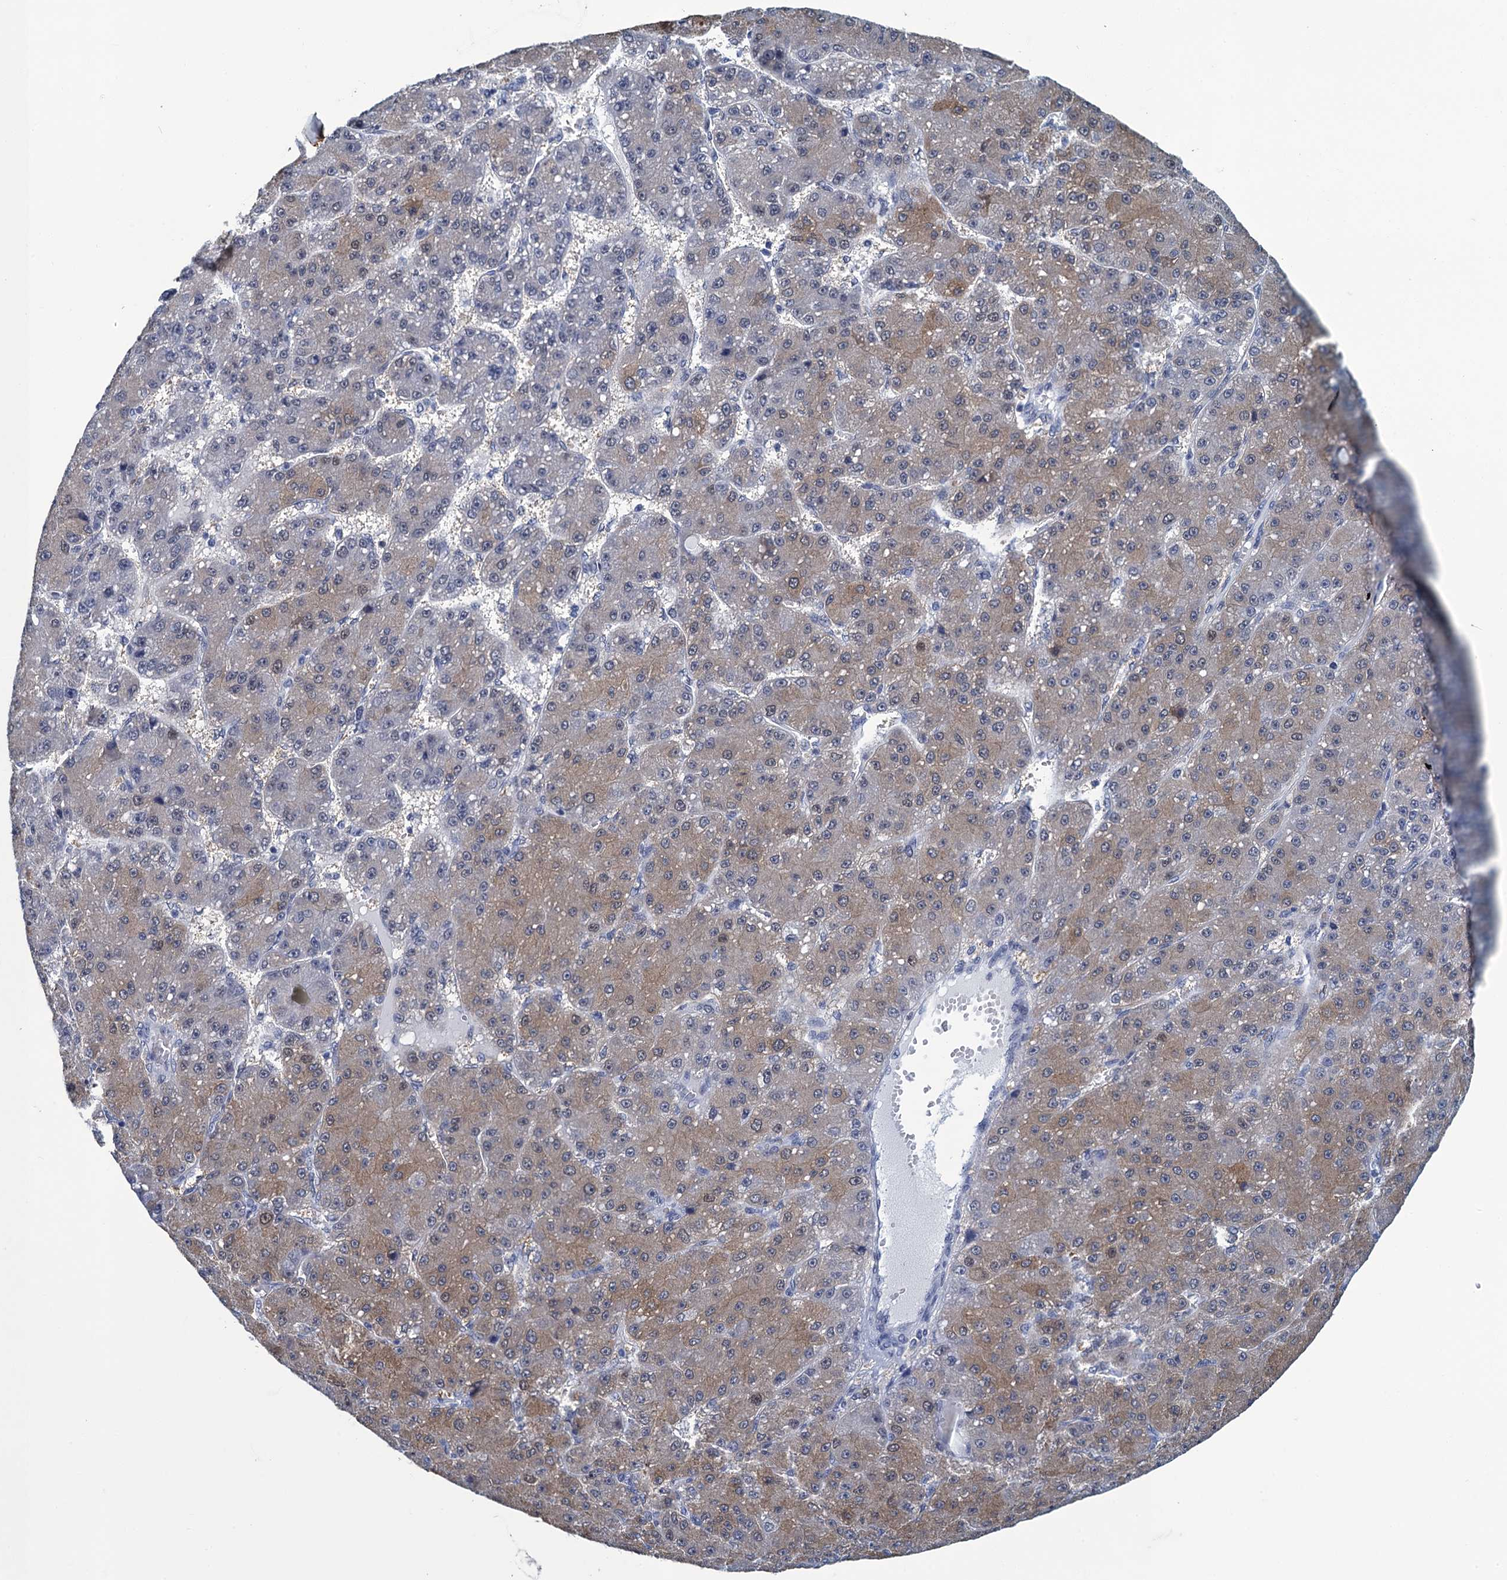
{"staining": {"intensity": "moderate", "quantity": "25%-75%", "location": "cytoplasmic/membranous,nuclear"}, "tissue": "liver cancer", "cell_type": "Tumor cells", "image_type": "cancer", "snomed": [{"axis": "morphology", "description": "Carcinoma, Hepatocellular, NOS"}, {"axis": "topography", "description": "Liver"}], "caption": "Approximately 25%-75% of tumor cells in liver cancer reveal moderate cytoplasmic/membranous and nuclear protein staining as visualized by brown immunohistochemical staining.", "gene": "GINS3", "patient": {"sex": "male", "age": 67}}